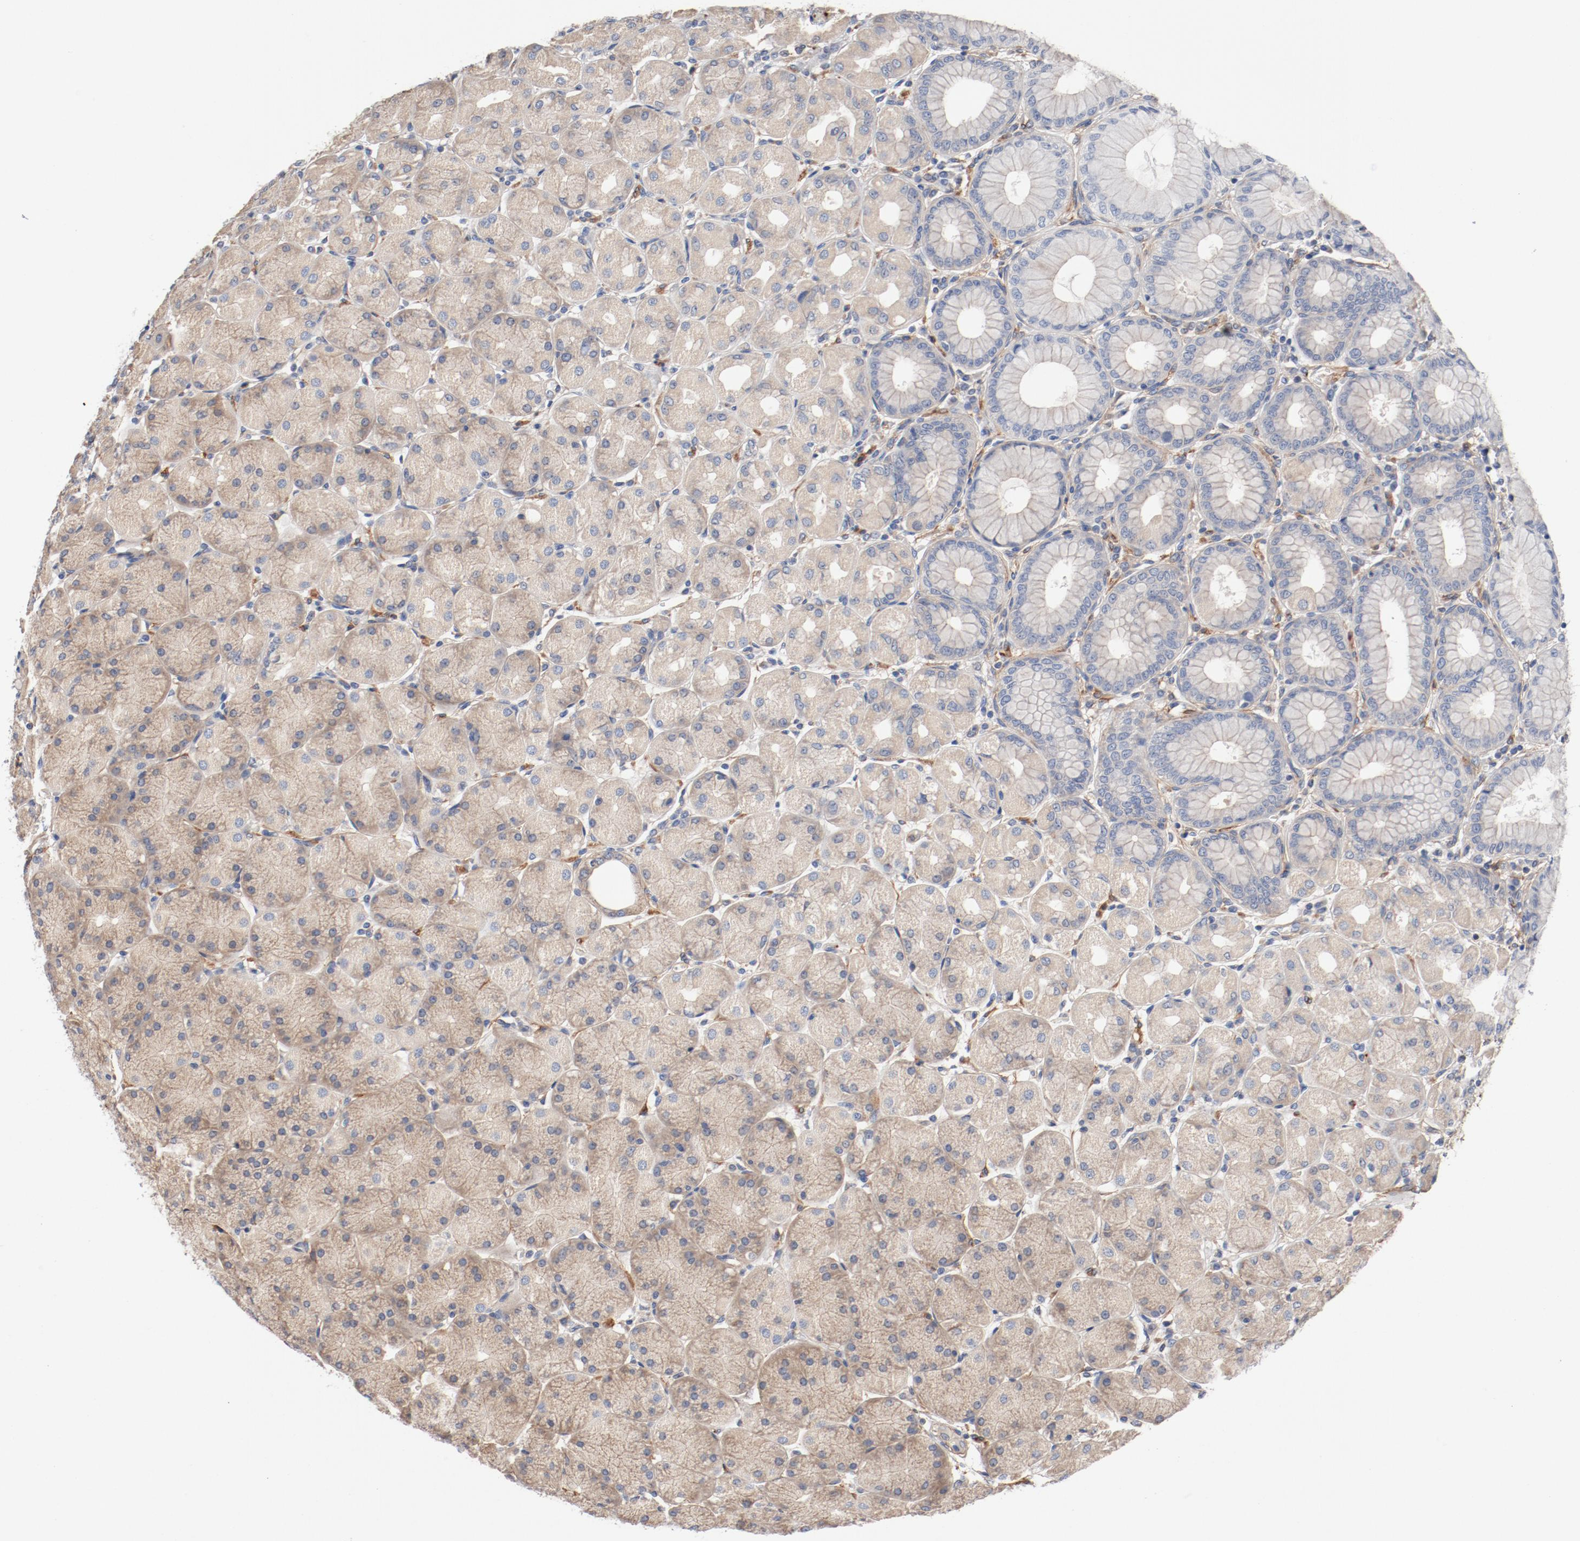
{"staining": {"intensity": "weak", "quantity": "25%-75%", "location": "cytoplasmic/membranous"}, "tissue": "stomach", "cell_type": "Glandular cells", "image_type": "normal", "snomed": [{"axis": "morphology", "description": "Normal tissue, NOS"}, {"axis": "topography", "description": "Stomach, upper"}], "caption": "DAB (3,3'-diaminobenzidine) immunohistochemical staining of benign stomach demonstrates weak cytoplasmic/membranous protein staining in about 25%-75% of glandular cells. The staining was performed using DAB (3,3'-diaminobenzidine), with brown indicating positive protein expression. Nuclei are stained blue with hematoxylin.", "gene": "ILK", "patient": {"sex": "female", "age": 56}}